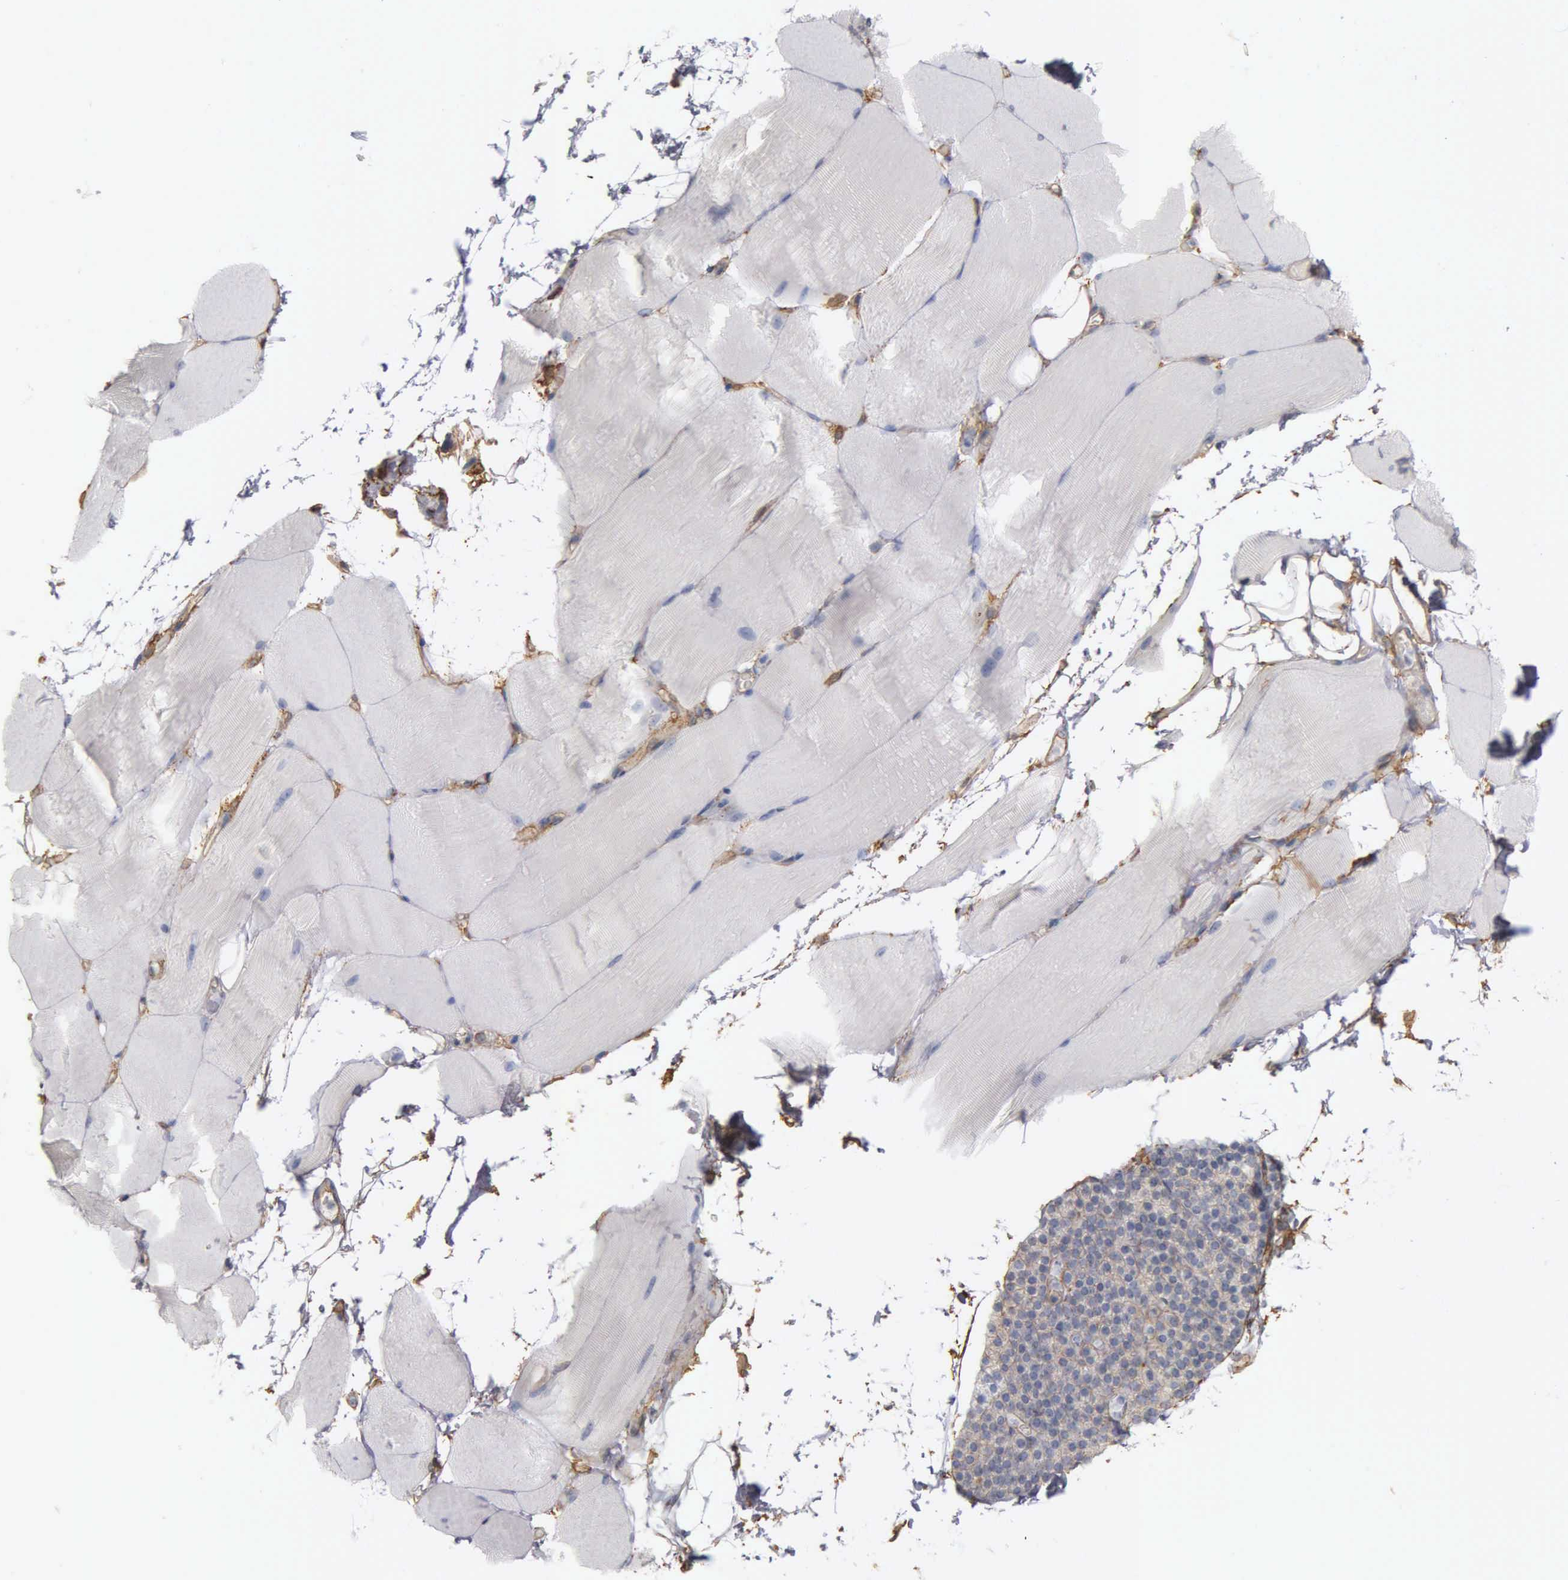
{"staining": {"intensity": "negative", "quantity": "none", "location": "none"}, "tissue": "skeletal muscle", "cell_type": "Myocytes", "image_type": "normal", "snomed": [{"axis": "morphology", "description": "Normal tissue, NOS"}, {"axis": "topography", "description": "Skeletal muscle"}, {"axis": "topography", "description": "Parathyroid gland"}], "caption": "Histopathology image shows no protein staining in myocytes of normal skeletal muscle.", "gene": "CD99", "patient": {"sex": "female", "age": 37}}